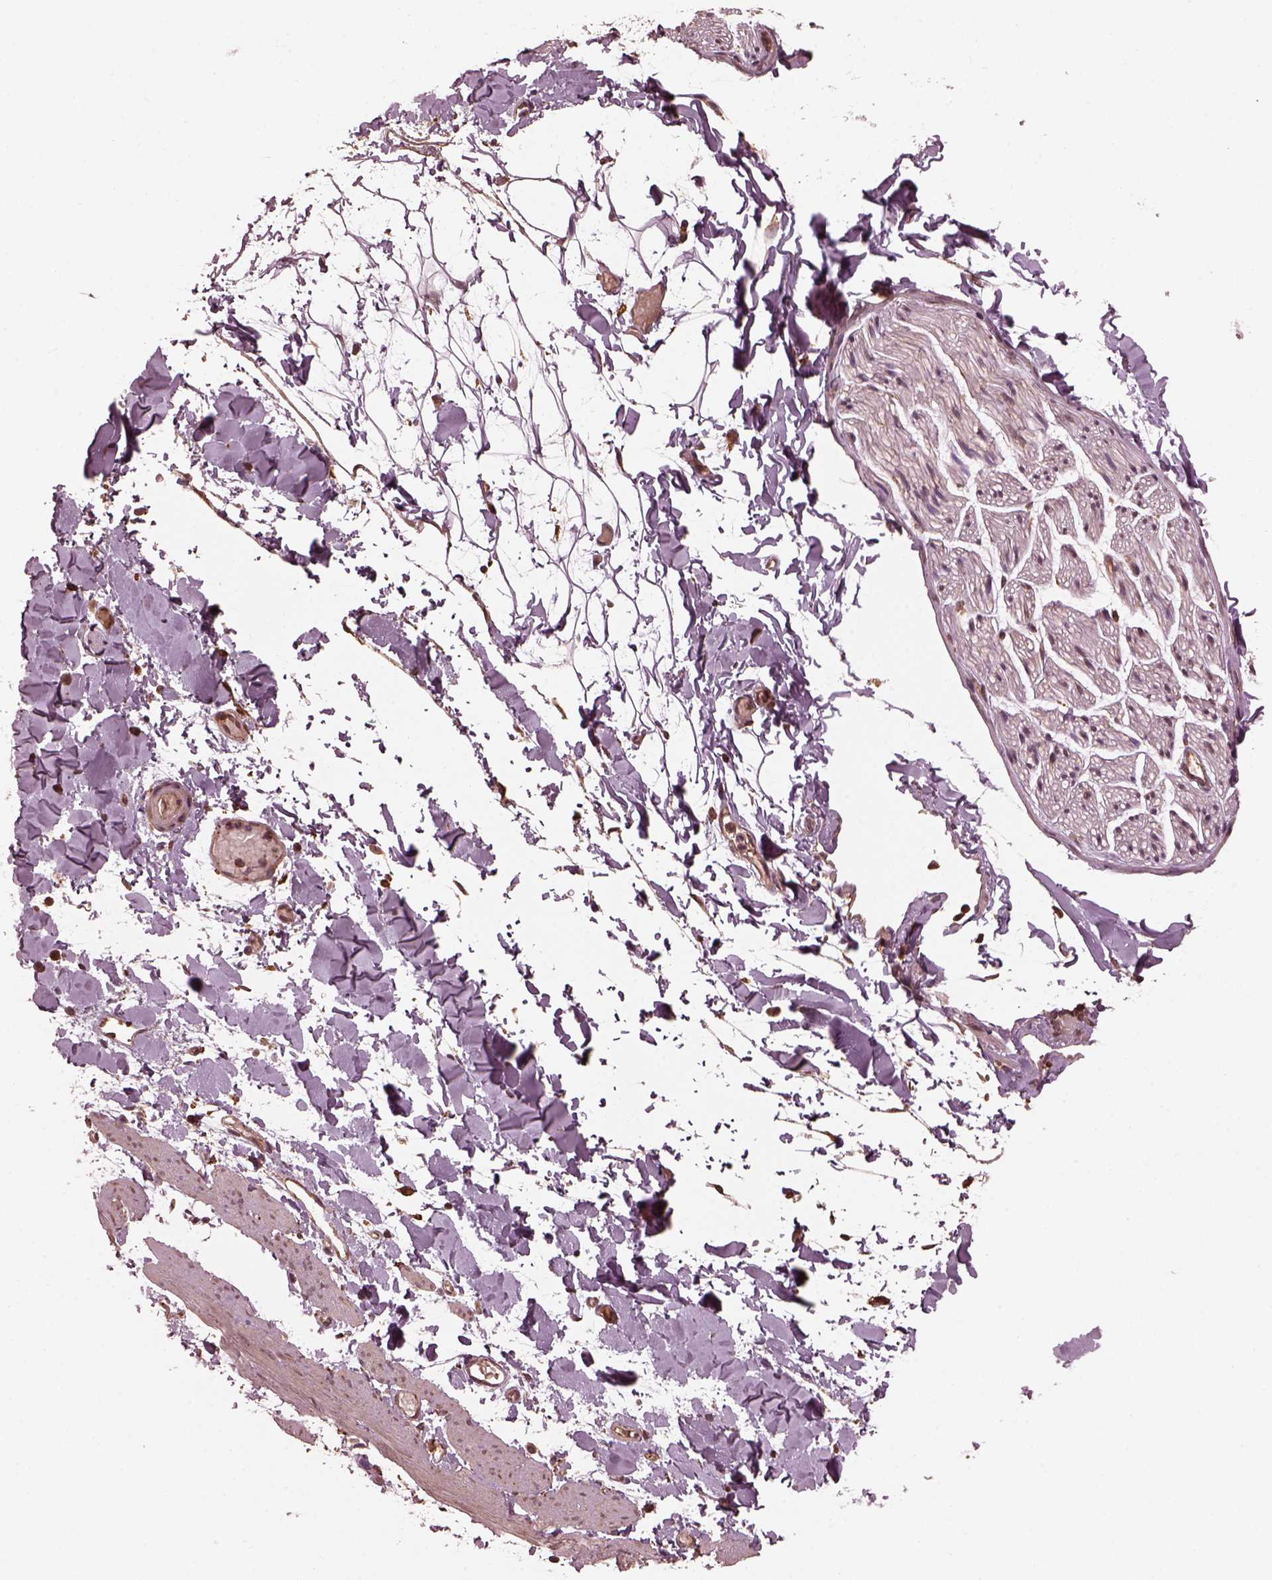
{"staining": {"intensity": "weak", "quantity": ">75%", "location": "cytoplasmic/membranous"}, "tissue": "adipose tissue", "cell_type": "Adipocytes", "image_type": "normal", "snomed": [{"axis": "morphology", "description": "Normal tissue, NOS"}, {"axis": "topography", "description": "Gallbladder"}, {"axis": "topography", "description": "Peripheral nerve tissue"}], "caption": "An image of adipose tissue stained for a protein reveals weak cytoplasmic/membranous brown staining in adipocytes. Nuclei are stained in blue.", "gene": "ZNF292", "patient": {"sex": "female", "age": 45}}